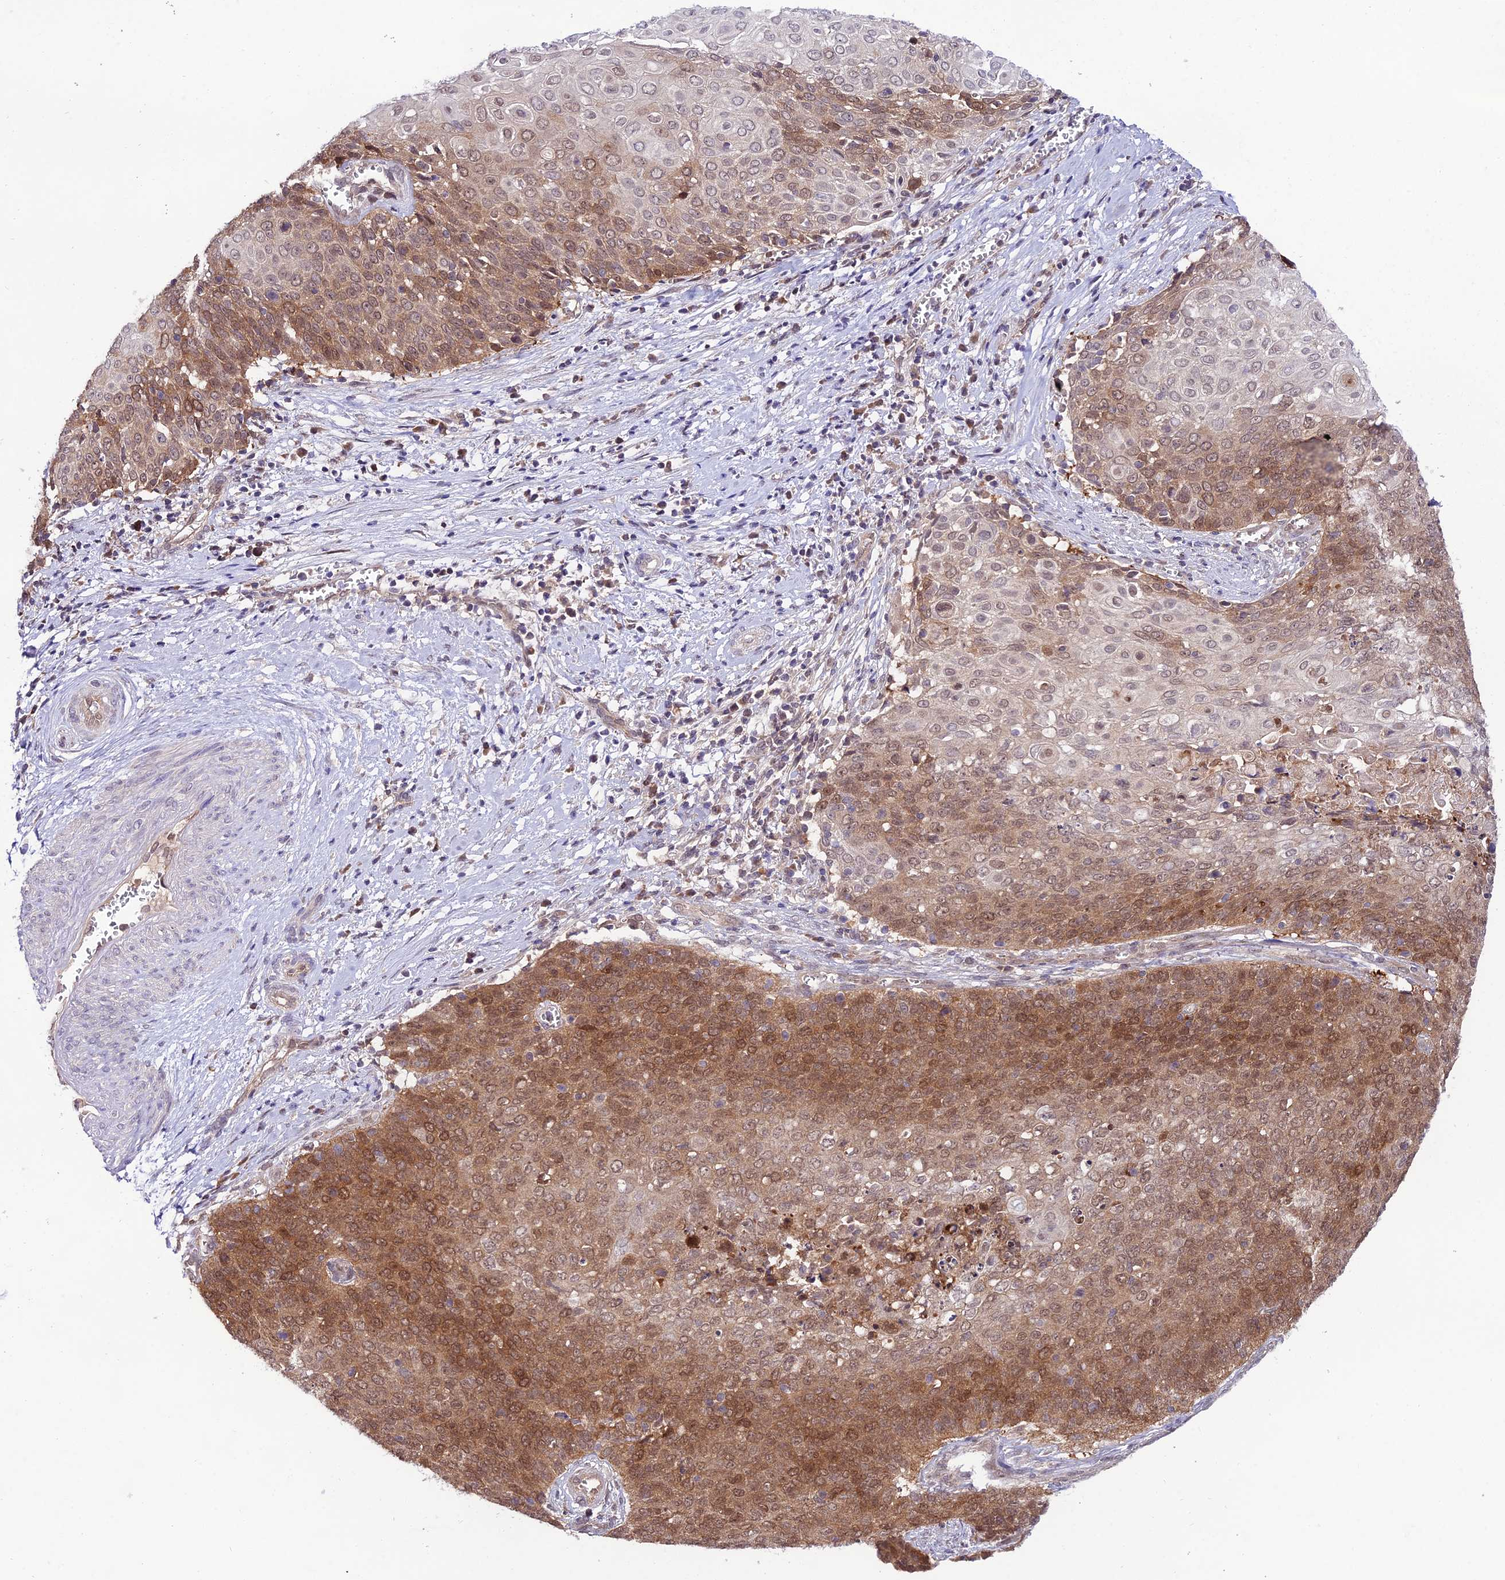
{"staining": {"intensity": "moderate", "quantity": ">75%", "location": "cytoplasmic/membranous,nuclear"}, "tissue": "cervical cancer", "cell_type": "Tumor cells", "image_type": "cancer", "snomed": [{"axis": "morphology", "description": "Squamous cell carcinoma, NOS"}, {"axis": "topography", "description": "Cervix"}], "caption": "DAB immunohistochemical staining of cervical squamous cell carcinoma shows moderate cytoplasmic/membranous and nuclear protein positivity in approximately >75% of tumor cells. (IHC, brightfield microscopy, high magnification).", "gene": "TRIM40", "patient": {"sex": "female", "age": 39}}